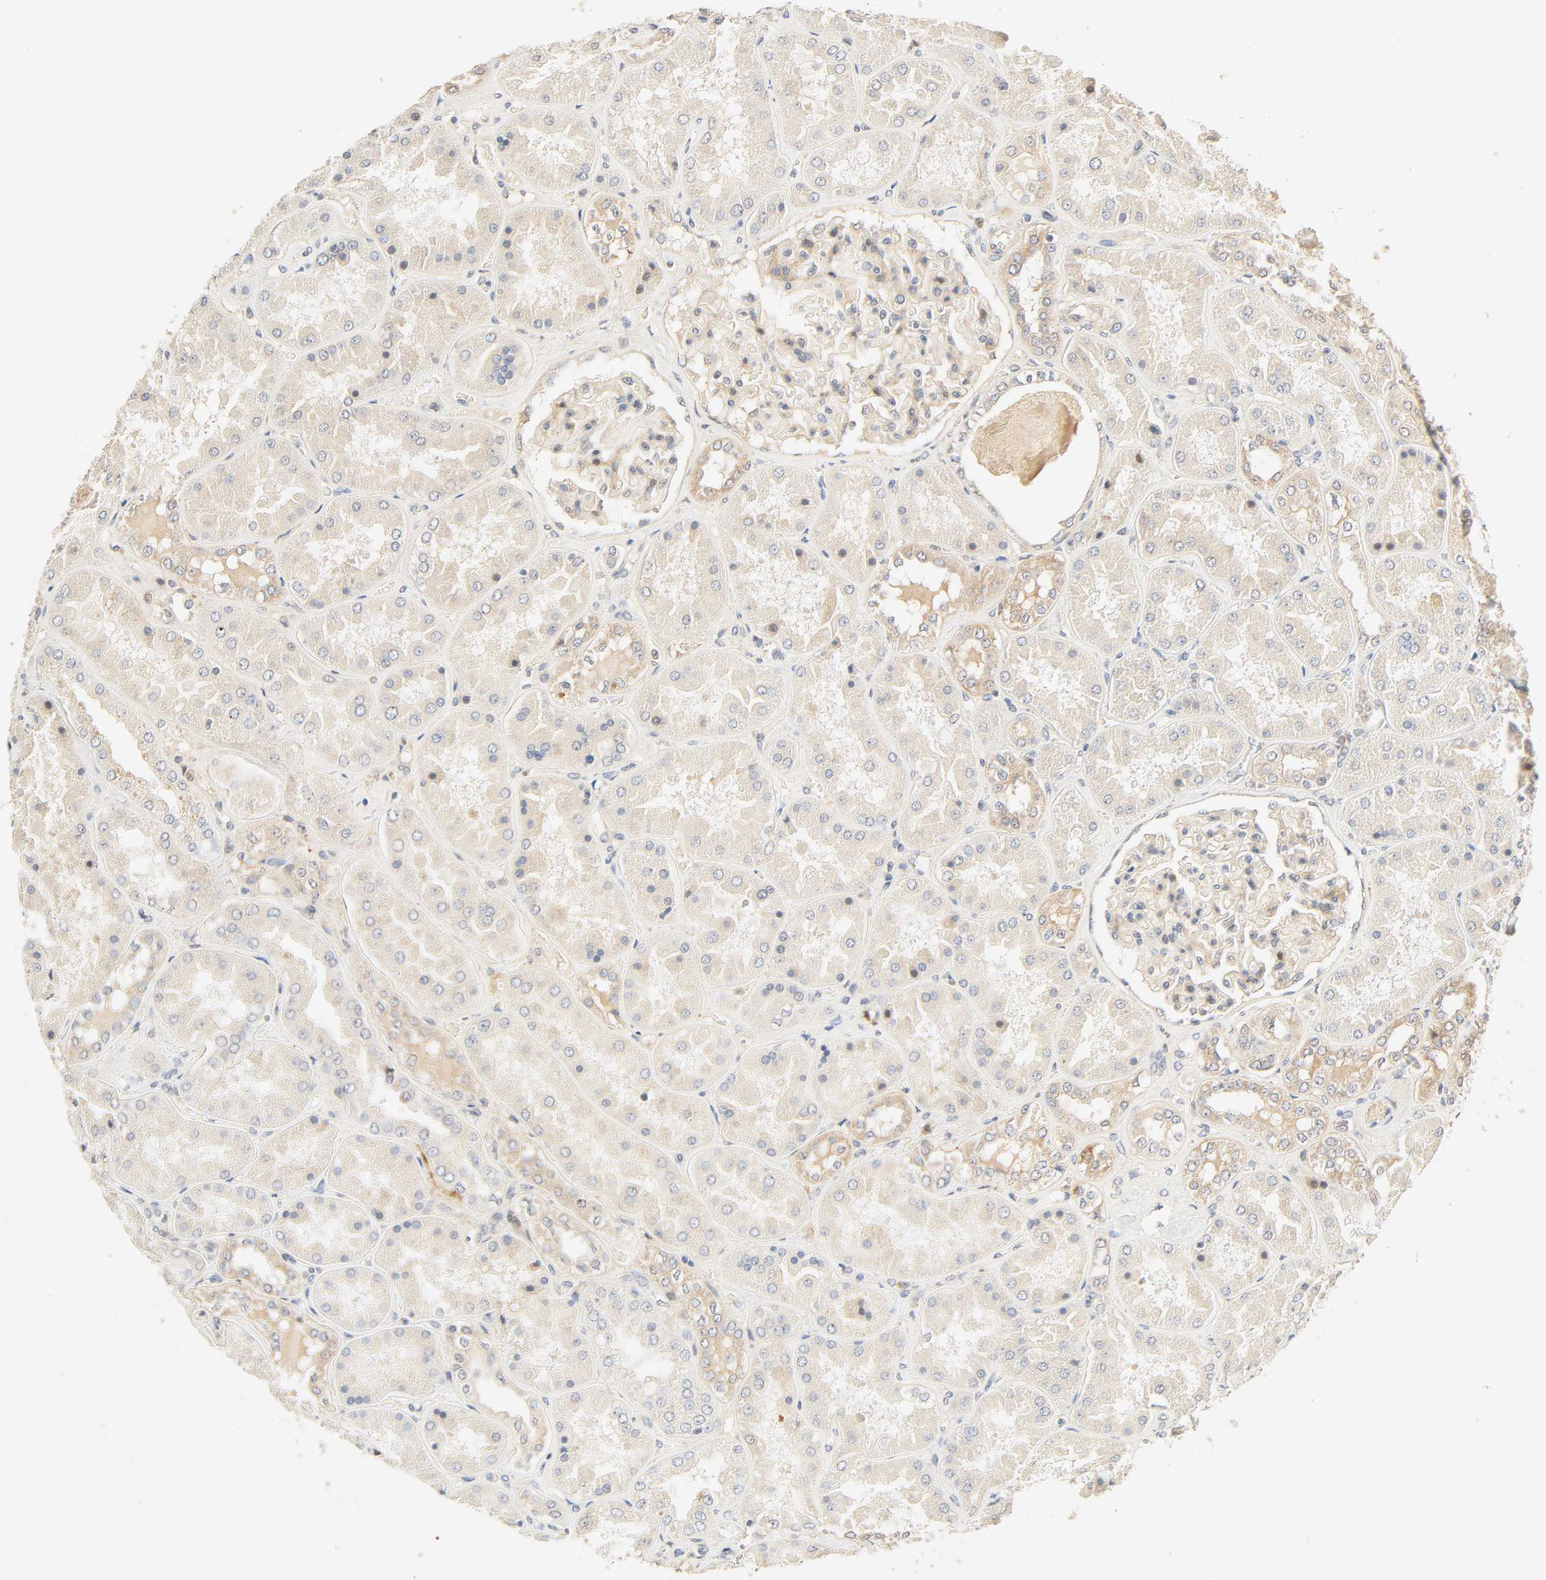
{"staining": {"intensity": "moderate", "quantity": ">75%", "location": "cytoplasmic/membranous"}, "tissue": "kidney", "cell_type": "Cells in glomeruli", "image_type": "normal", "snomed": [{"axis": "morphology", "description": "Normal tissue, NOS"}, {"axis": "topography", "description": "Kidney"}], "caption": "Moderate cytoplasmic/membranous expression for a protein is identified in approximately >75% of cells in glomeruli of unremarkable kidney using immunohistochemistry (IHC).", "gene": "CACNA1G", "patient": {"sex": "female", "age": 56}}